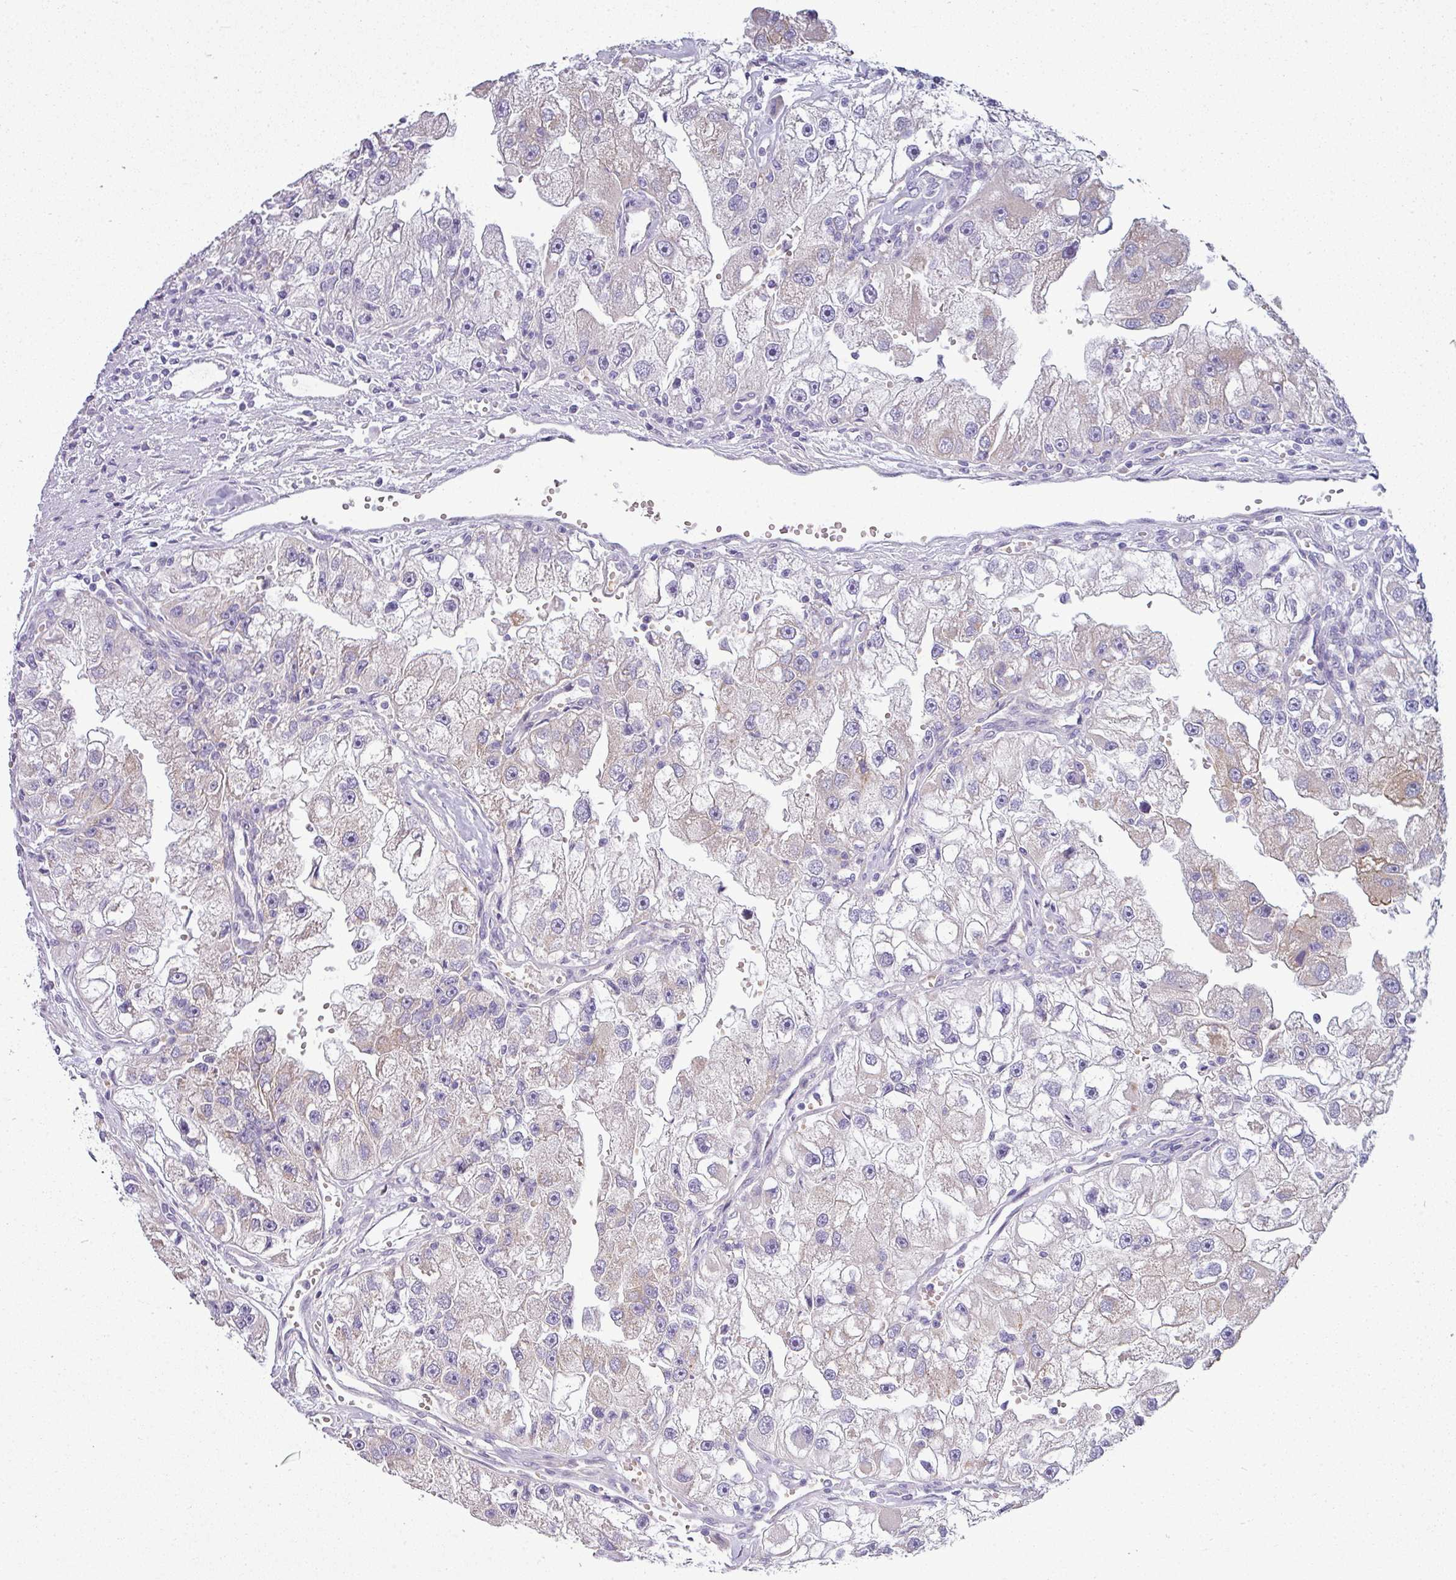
{"staining": {"intensity": "negative", "quantity": "none", "location": "none"}, "tissue": "renal cancer", "cell_type": "Tumor cells", "image_type": "cancer", "snomed": [{"axis": "morphology", "description": "Adenocarcinoma, NOS"}, {"axis": "topography", "description": "Kidney"}], "caption": "Tumor cells show no significant staining in renal adenocarcinoma.", "gene": "ACAP3", "patient": {"sex": "male", "age": 63}}